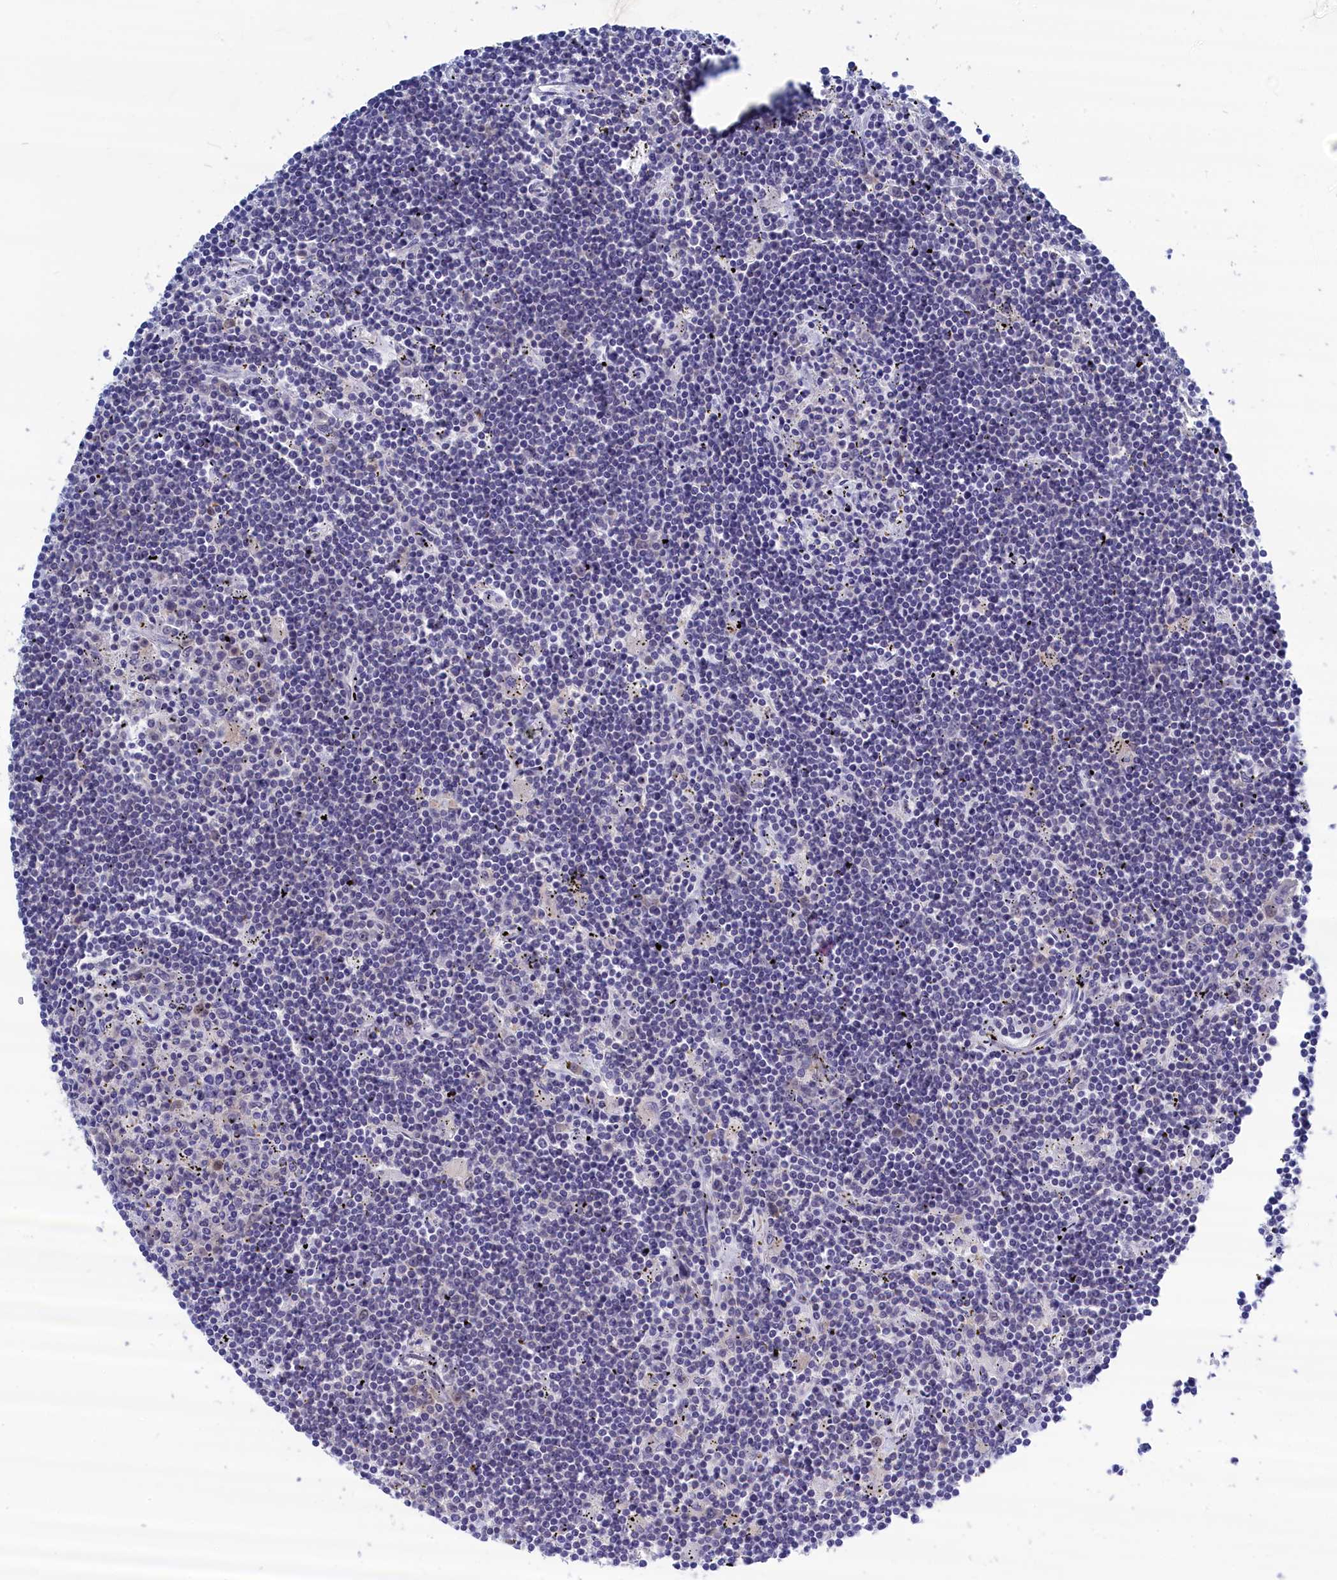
{"staining": {"intensity": "negative", "quantity": "none", "location": "none"}, "tissue": "lymphoma", "cell_type": "Tumor cells", "image_type": "cancer", "snomed": [{"axis": "morphology", "description": "Malignant lymphoma, non-Hodgkin's type, Low grade"}, {"axis": "topography", "description": "Spleen"}], "caption": "This image is of malignant lymphoma, non-Hodgkin's type (low-grade) stained with immunohistochemistry to label a protein in brown with the nuclei are counter-stained blue. There is no positivity in tumor cells.", "gene": "PGP", "patient": {"sex": "male", "age": 76}}